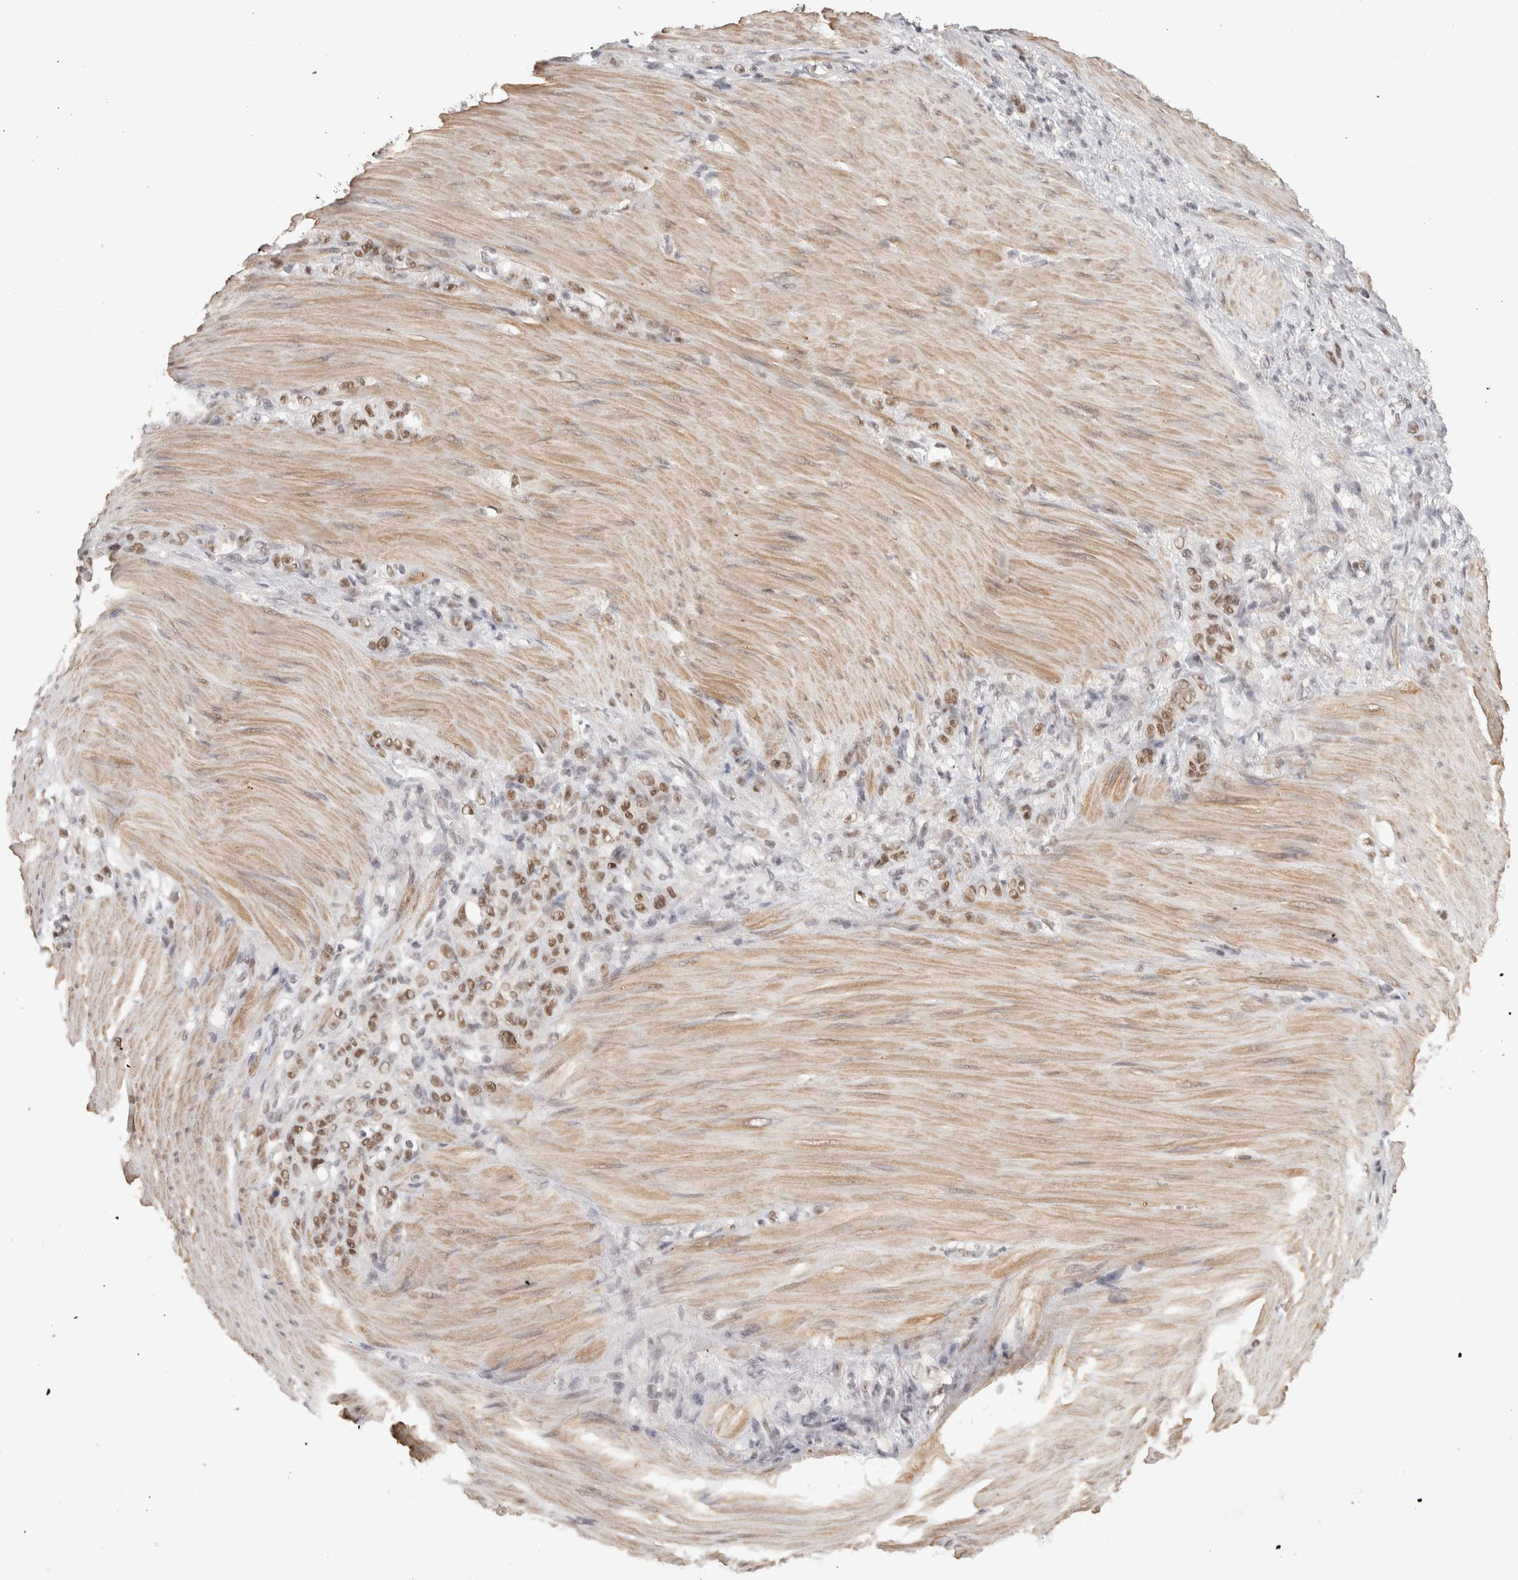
{"staining": {"intensity": "moderate", "quantity": ">75%", "location": "nuclear"}, "tissue": "stomach cancer", "cell_type": "Tumor cells", "image_type": "cancer", "snomed": [{"axis": "morphology", "description": "Normal tissue, NOS"}, {"axis": "morphology", "description": "Adenocarcinoma, NOS"}, {"axis": "topography", "description": "Stomach"}], "caption": "This is a histology image of immunohistochemistry staining of stomach adenocarcinoma, which shows moderate expression in the nuclear of tumor cells.", "gene": "ZNF830", "patient": {"sex": "male", "age": 82}}